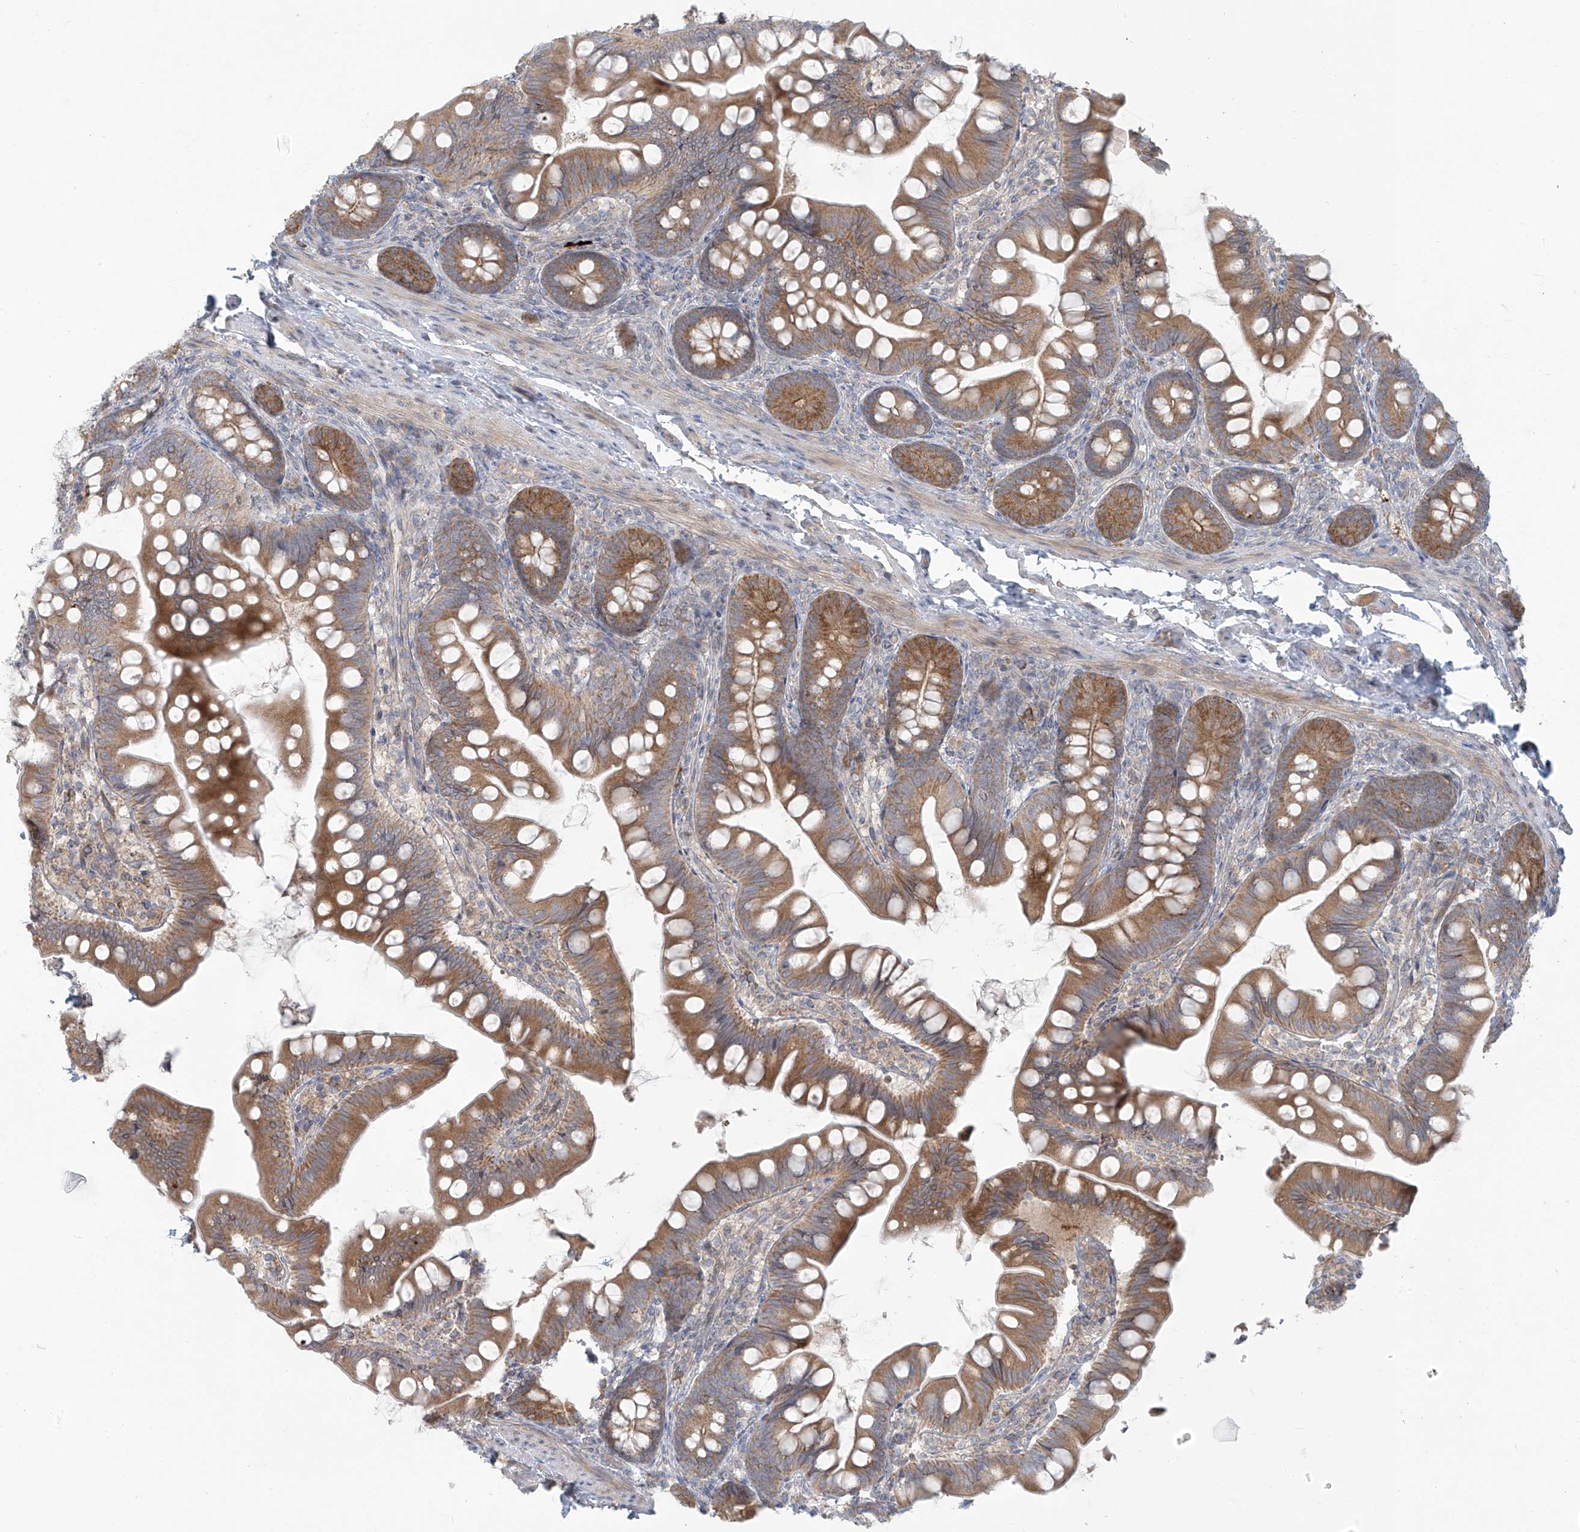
{"staining": {"intensity": "moderate", "quantity": ">75%", "location": "cytoplasmic/membranous"}, "tissue": "small intestine", "cell_type": "Glandular cells", "image_type": "normal", "snomed": [{"axis": "morphology", "description": "Normal tissue, NOS"}, {"axis": "topography", "description": "Small intestine"}], "caption": "Small intestine stained with DAB immunohistochemistry exhibits medium levels of moderate cytoplasmic/membranous positivity in approximately >75% of glandular cells.", "gene": "LZTS3", "patient": {"sex": "male", "age": 7}}